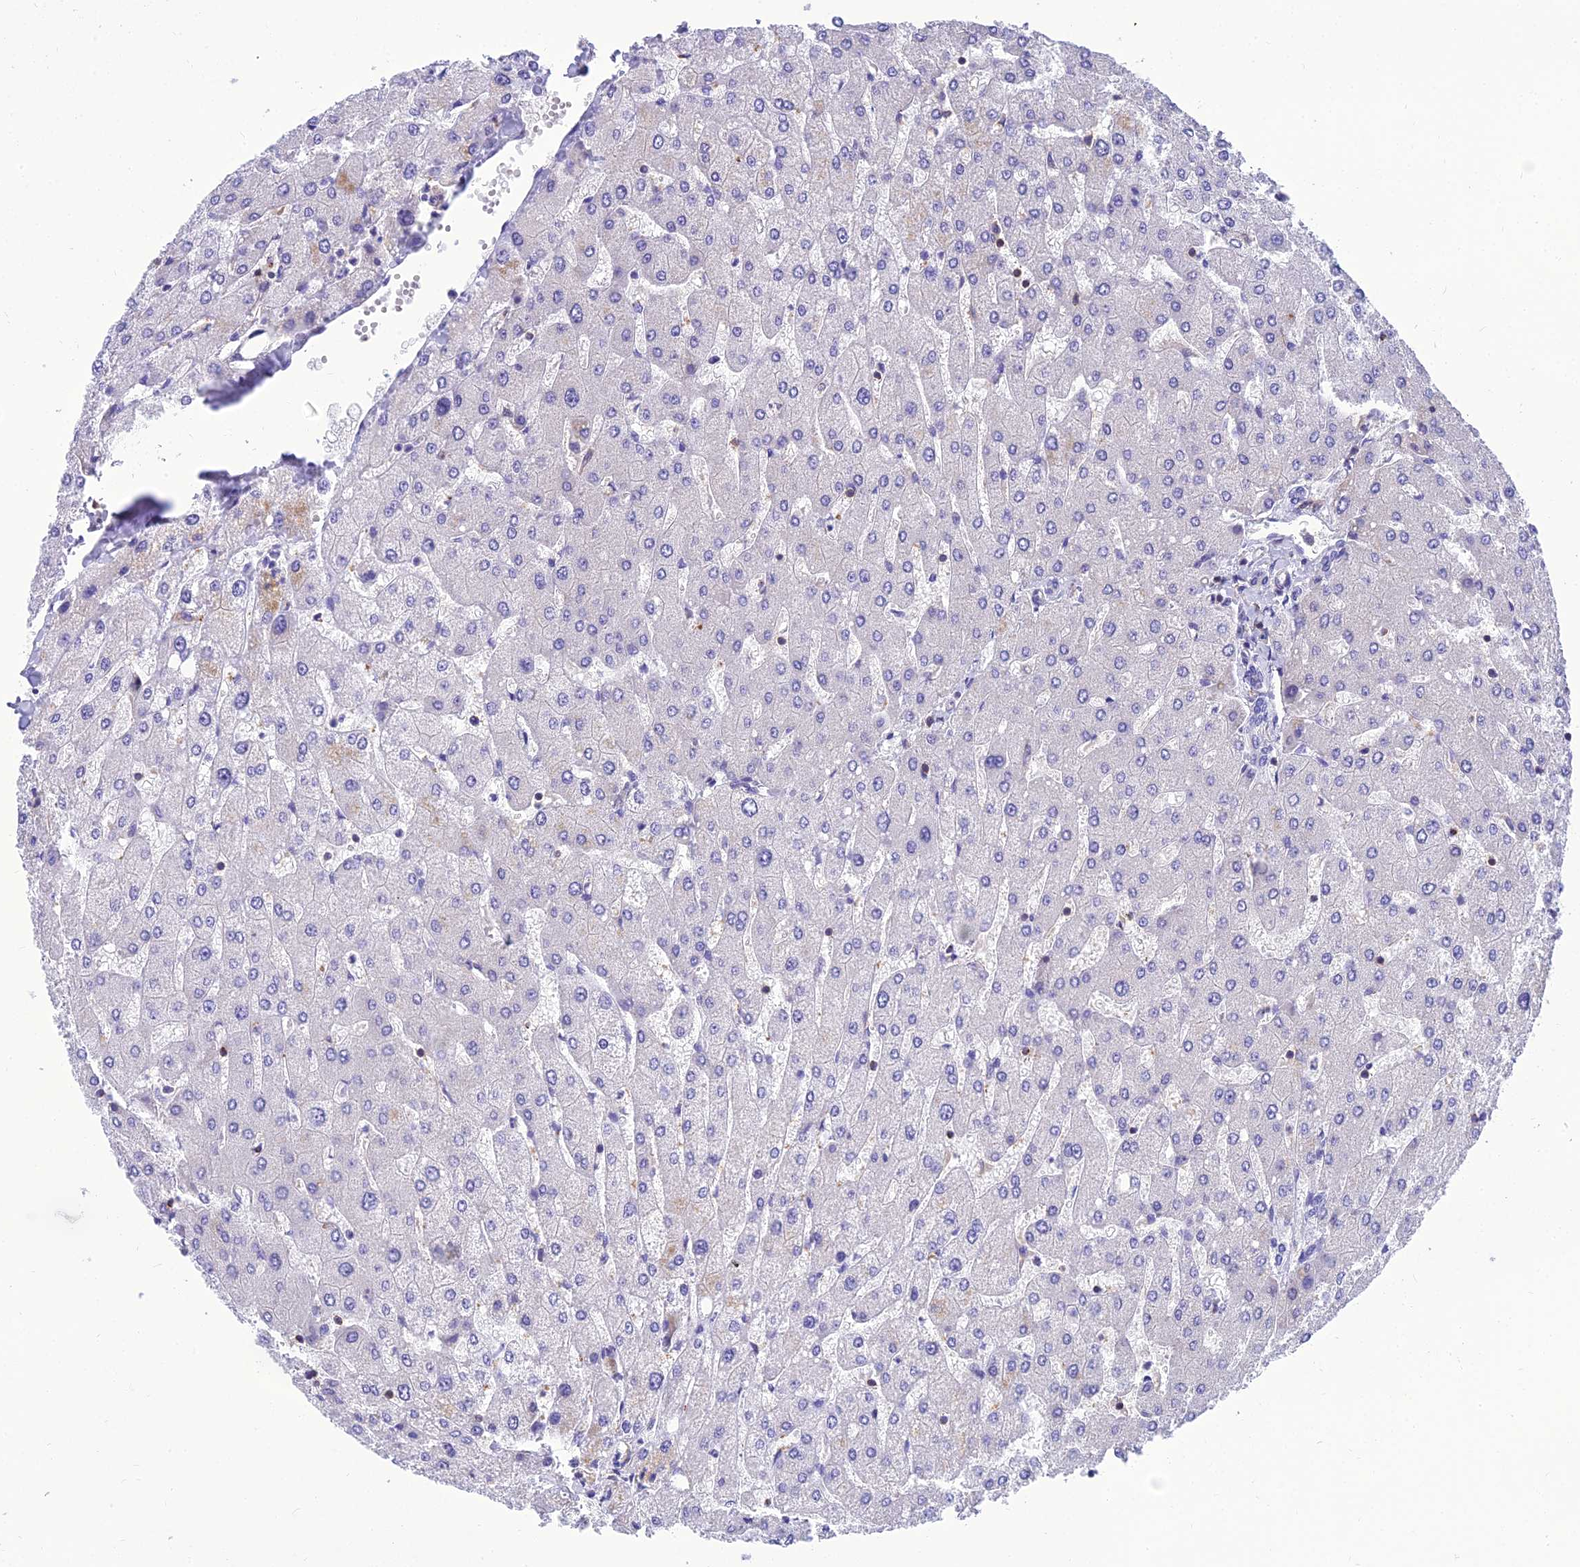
{"staining": {"intensity": "negative", "quantity": "none", "location": "none"}, "tissue": "liver", "cell_type": "Cholangiocytes", "image_type": "normal", "snomed": [{"axis": "morphology", "description": "Normal tissue, NOS"}, {"axis": "topography", "description": "Liver"}], "caption": "An IHC micrograph of benign liver is shown. There is no staining in cholangiocytes of liver.", "gene": "PPP1R18", "patient": {"sex": "male", "age": 55}}